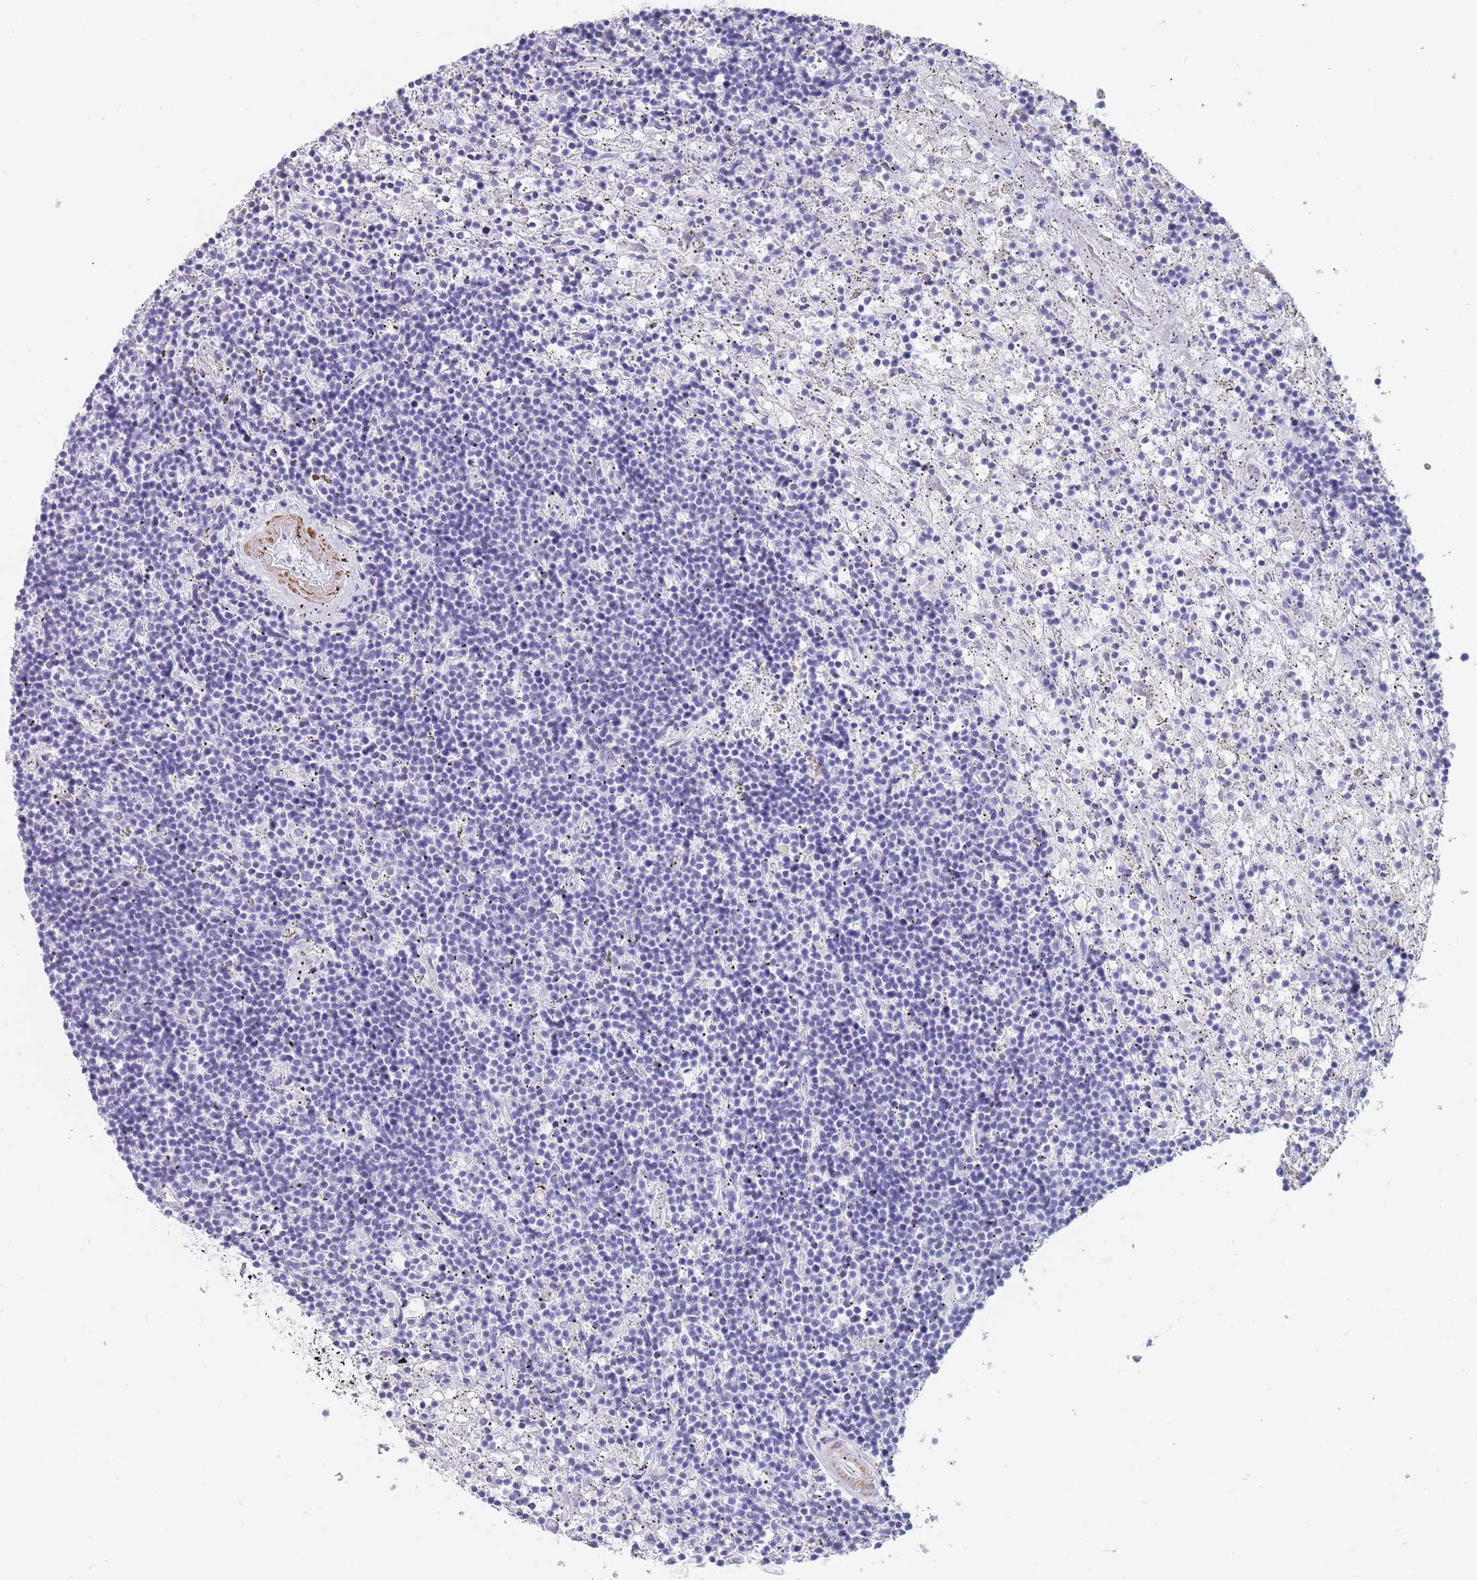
{"staining": {"intensity": "negative", "quantity": "none", "location": "none"}, "tissue": "lymphoma", "cell_type": "Tumor cells", "image_type": "cancer", "snomed": [{"axis": "morphology", "description": "Malignant lymphoma, non-Hodgkin's type, Low grade"}, {"axis": "topography", "description": "Spleen"}], "caption": "Immunohistochemistry (IHC) image of malignant lymphoma, non-Hodgkin's type (low-grade) stained for a protein (brown), which displays no staining in tumor cells.", "gene": "FPGS", "patient": {"sex": "male", "age": 76}}